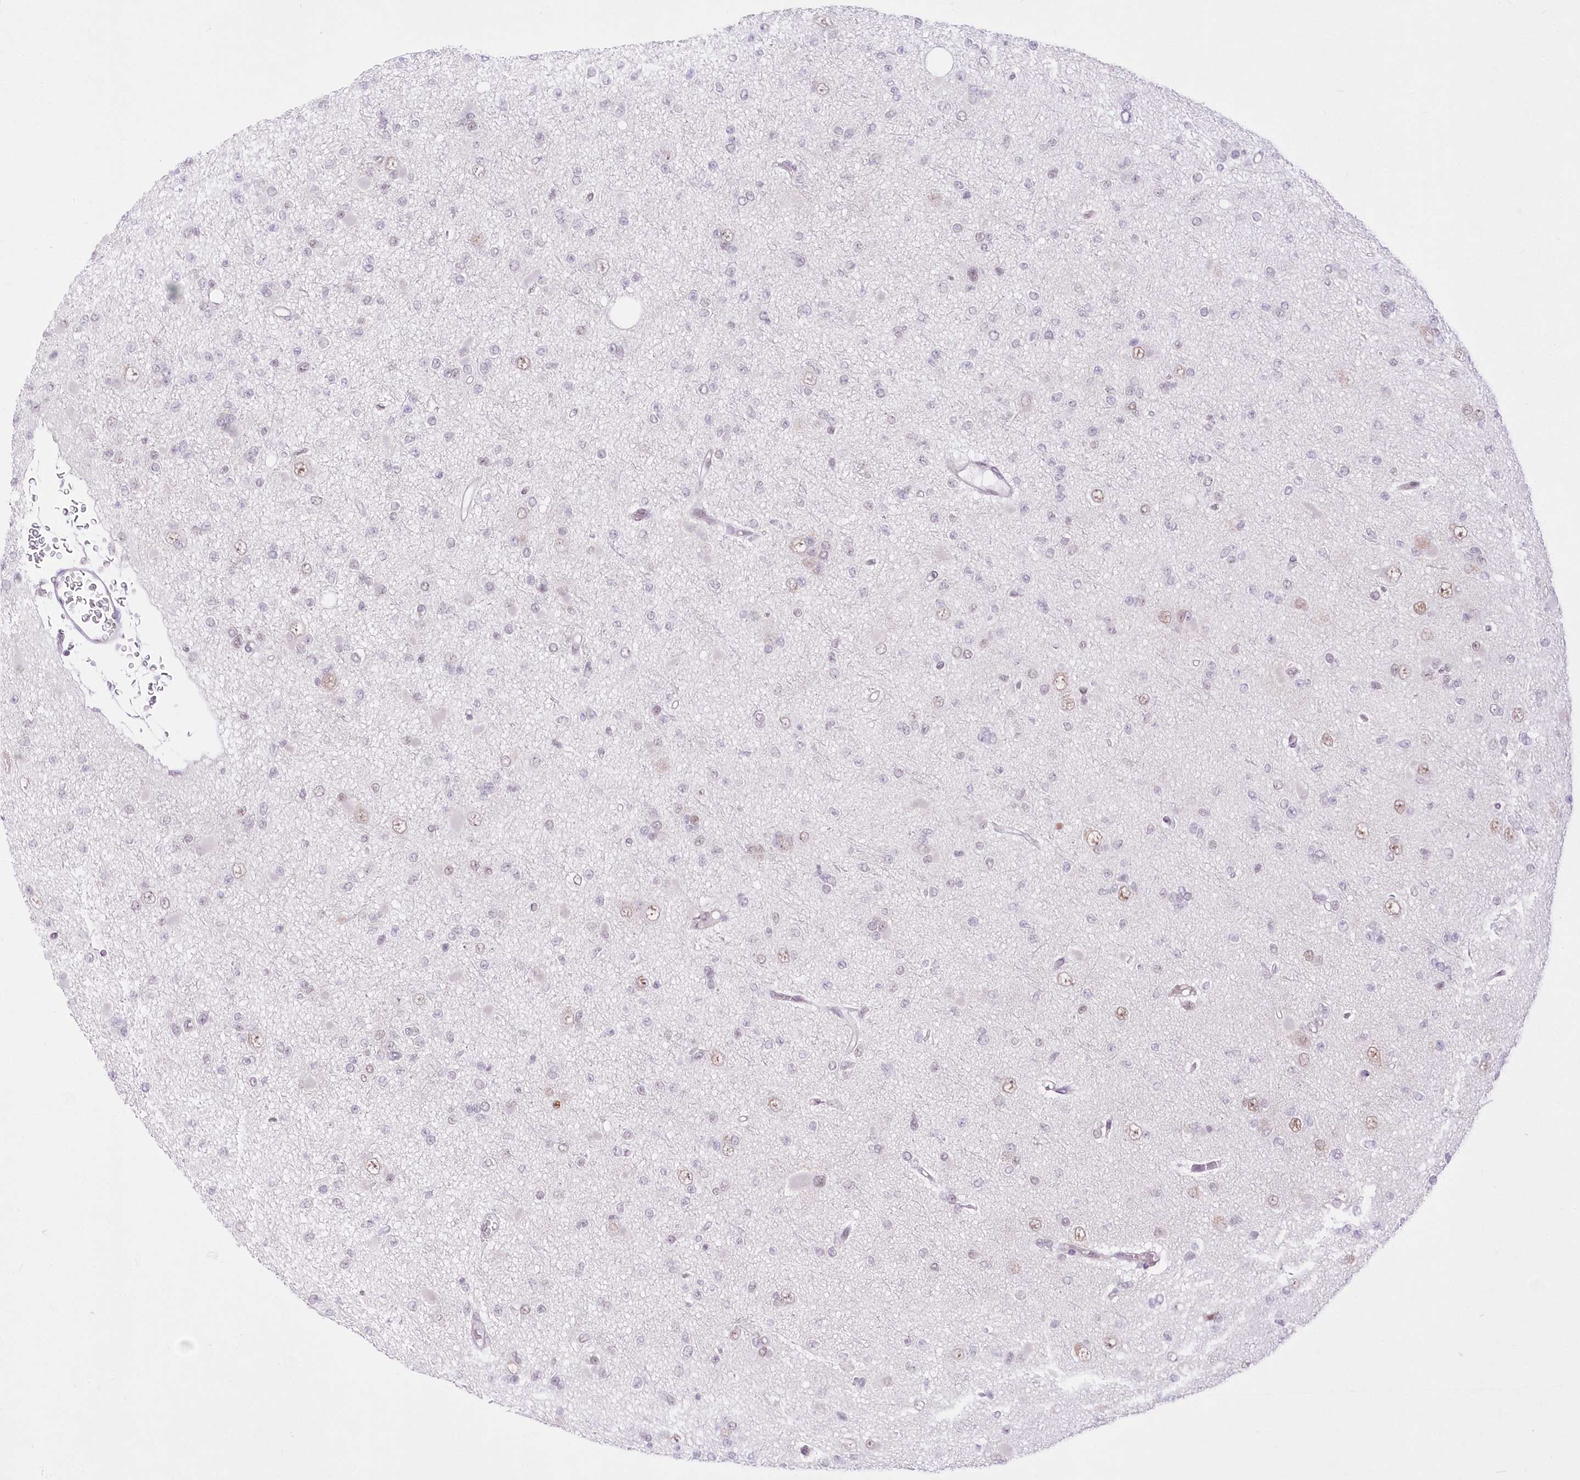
{"staining": {"intensity": "negative", "quantity": "none", "location": "none"}, "tissue": "glioma", "cell_type": "Tumor cells", "image_type": "cancer", "snomed": [{"axis": "morphology", "description": "Glioma, malignant, Low grade"}, {"axis": "topography", "description": "Brain"}], "caption": "Glioma was stained to show a protein in brown. There is no significant positivity in tumor cells.", "gene": "NSUN2", "patient": {"sex": "female", "age": 22}}